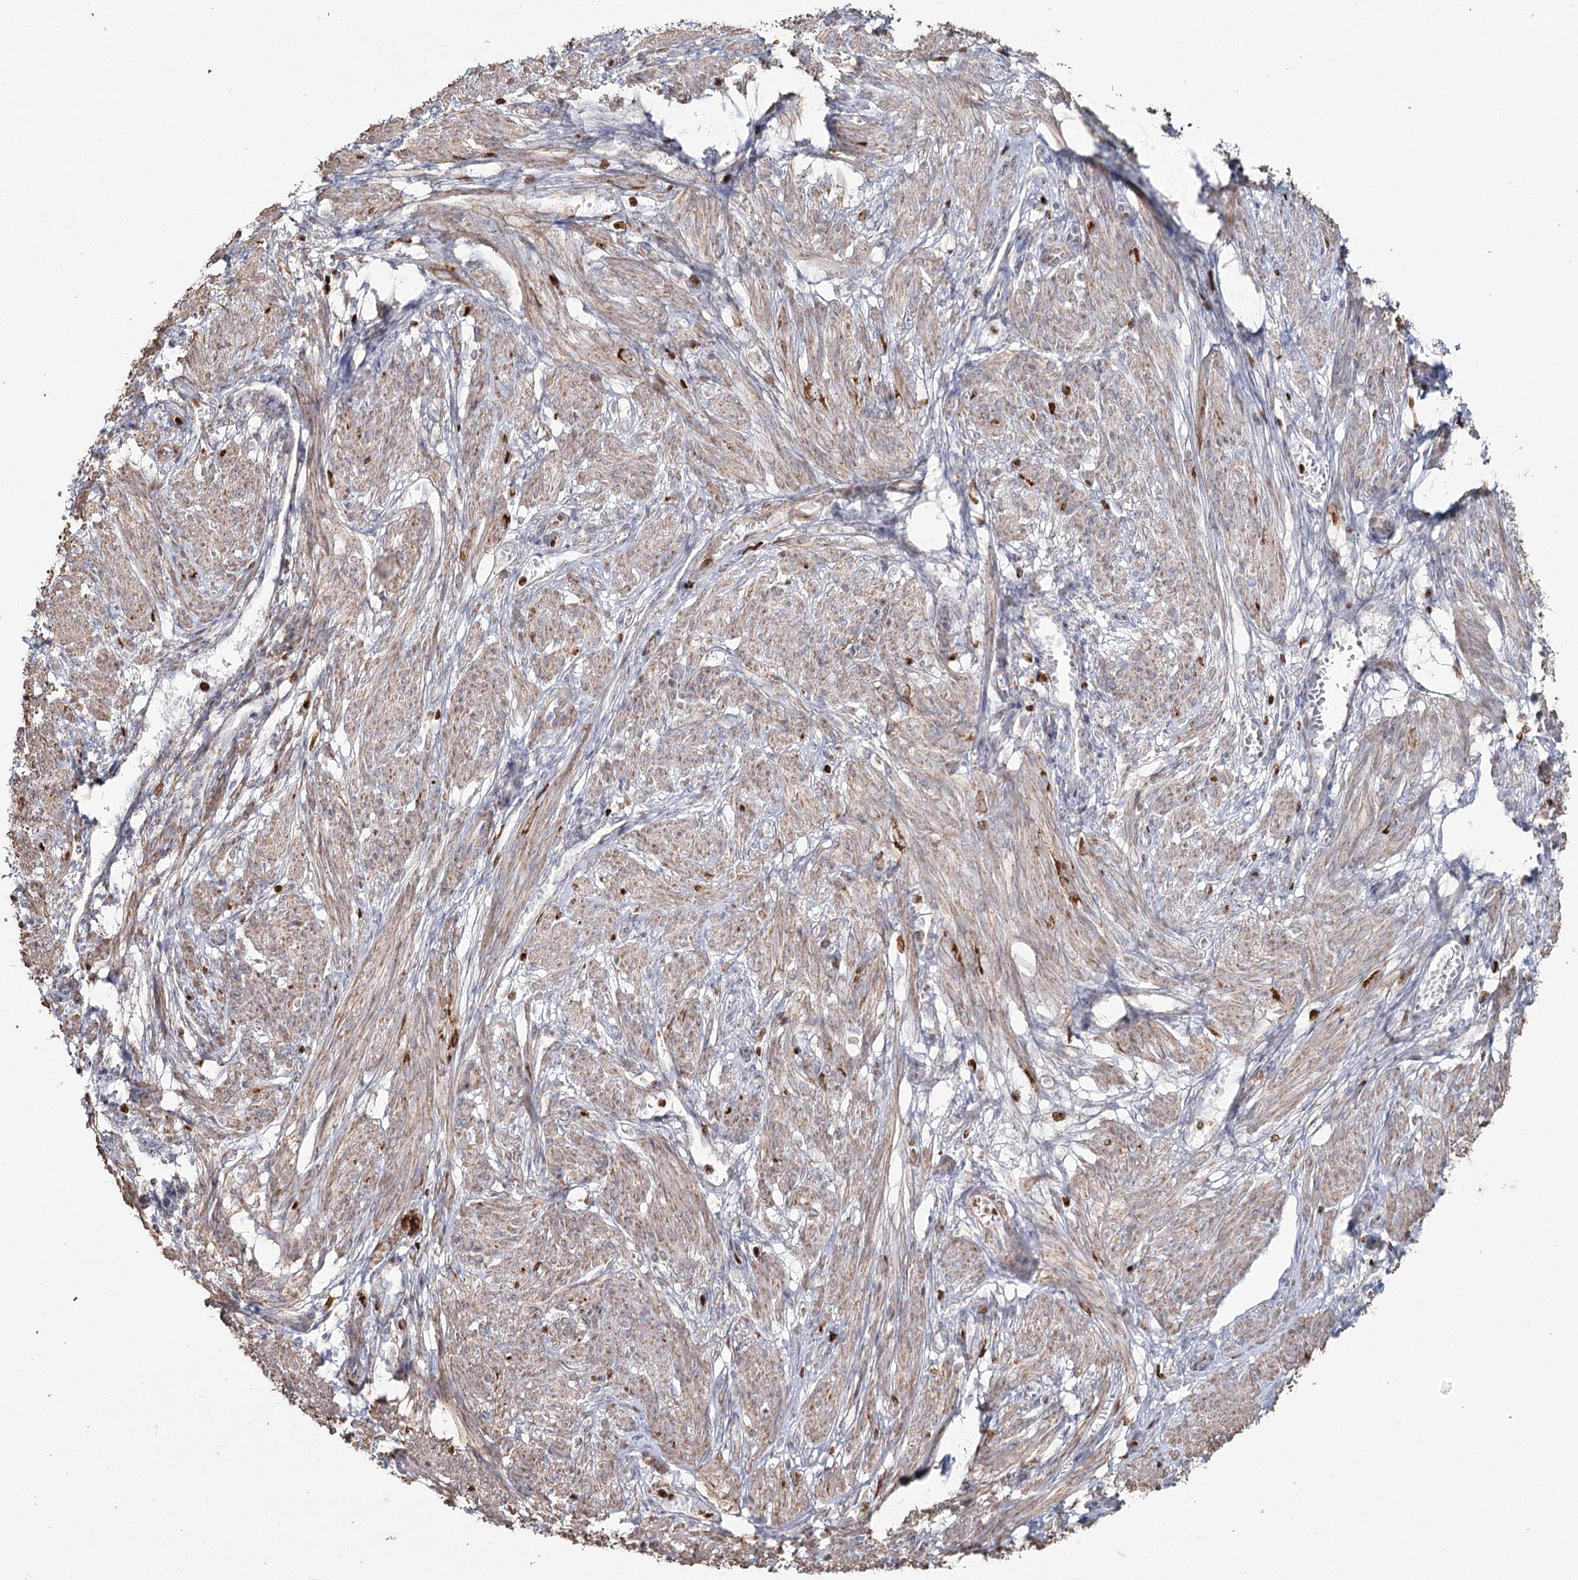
{"staining": {"intensity": "weak", "quantity": "25%-75%", "location": "cytoplasmic/membranous"}, "tissue": "smooth muscle", "cell_type": "Smooth muscle cells", "image_type": "normal", "snomed": [{"axis": "morphology", "description": "Normal tissue, NOS"}, {"axis": "topography", "description": "Smooth muscle"}], "caption": "Weak cytoplasmic/membranous protein positivity is present in about 25%-75% of smooth muscle cells in smooth muscle.", "gene": "PDHX", "patient": {"sex": "female", "age": 39}}